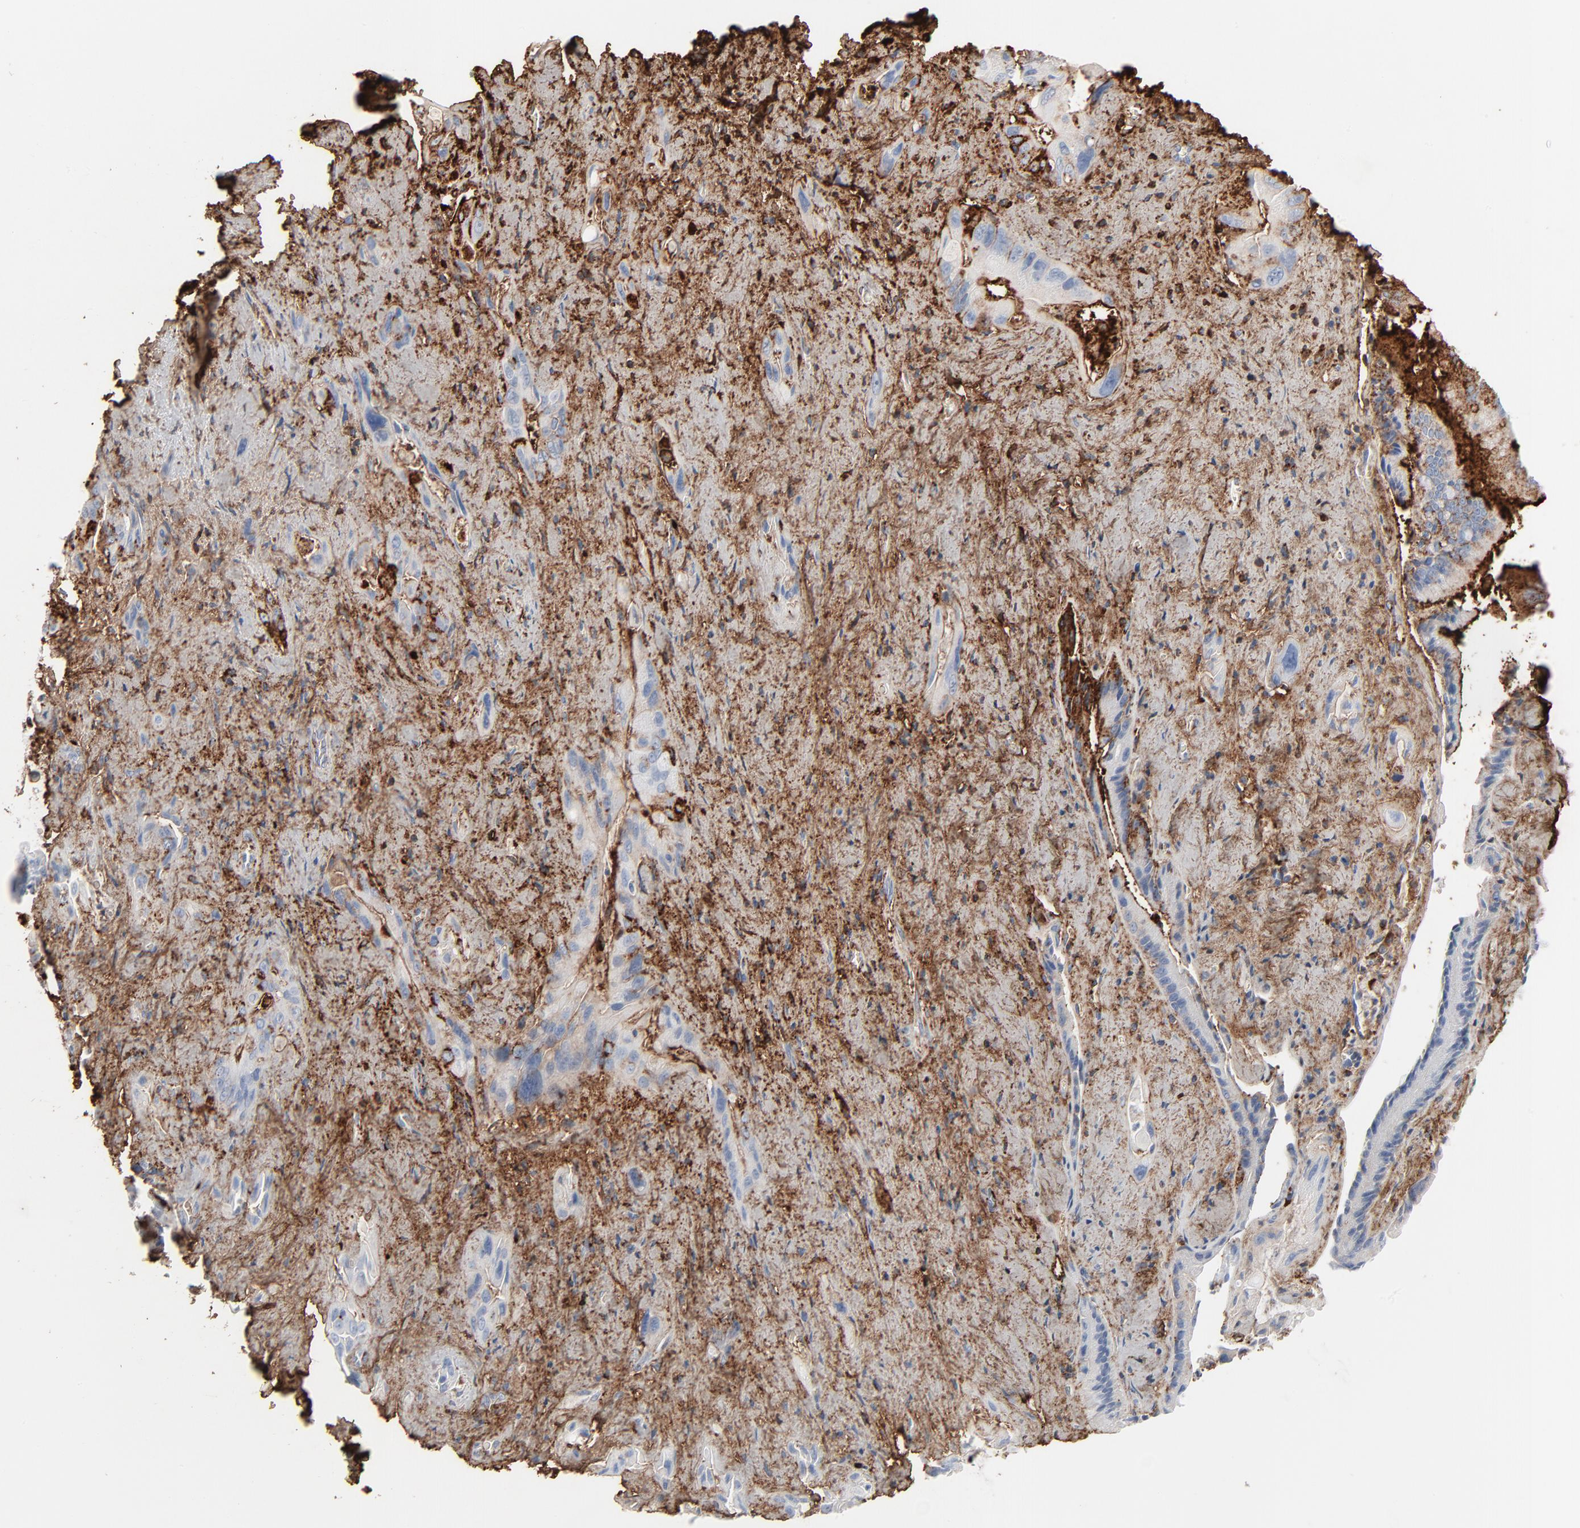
{"staining": {"intensity": "weak", "quantity": "<25%", "location": "cytoplasmic/membranous"}, "tissue": "pancreatic cancer", "cell_type": "Tumor cells", "image_type": "cancer", "snomed": [{"axis": "morphology", "description": "Adenocarcinoma, NOS"}, {"axis": "topography", "description": "Pancreas"}], "caption": "An IHC histopathology image of pancreatic cancer is shown. There is no staining in tumor cells of pancreatic cancer. (DAB (3,3'-diaminobenzidine) immunohistochemistry, high magnification).", "gene": "BGN", "patient": {"sex": "male", "age": 77}}